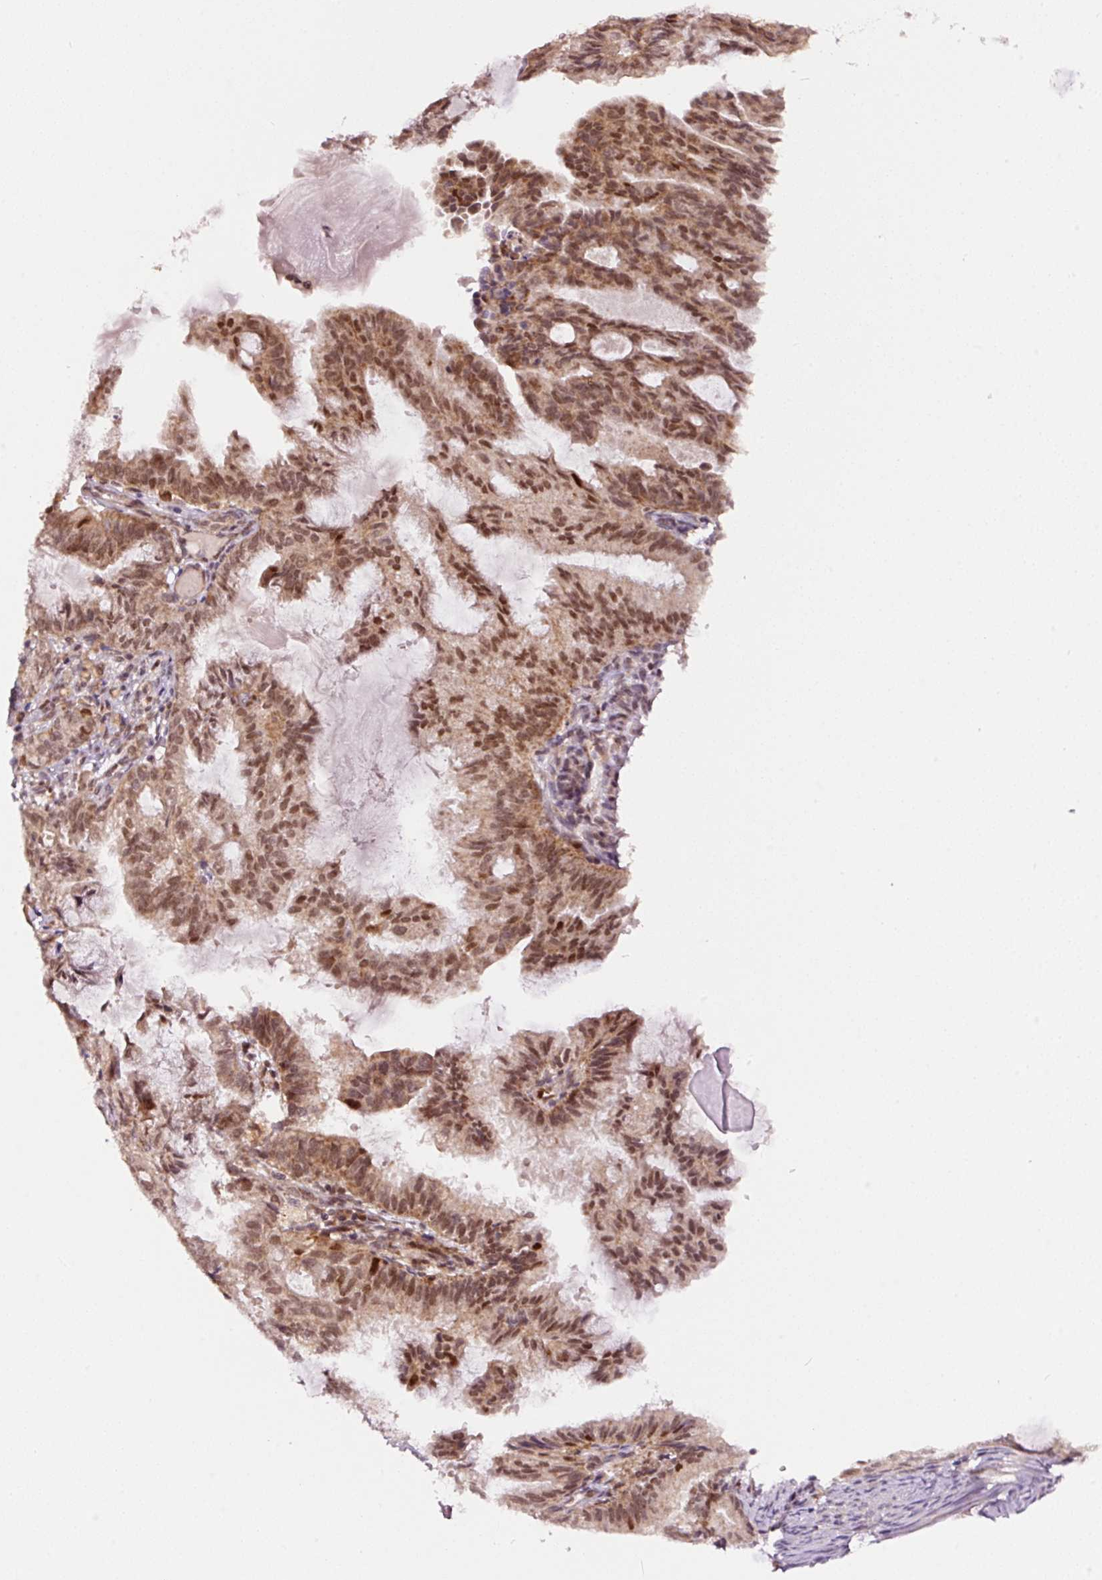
{"staining": {"intensity": "moderate", "quantity": ">75%", "location": "cytoplasmic/membranous,nuclear"}, "tissue": "endometrial cancer", "cell_type": "Tumor cells", "image_type": "cancer", "snomed": [{"axis": "morphology", "description": "Adenocarcinoma, NOS"}, {"axis": "topography", "description": "Endometrium"}], "caption": "Adenocarcinoma (endometrial) stained for a protein demonstrates moderate cytoplasmic/membranous and nuclear positivity in tumor cells.", "gene": "RFC4", "patient": {"sex": "female", "age": 86}}